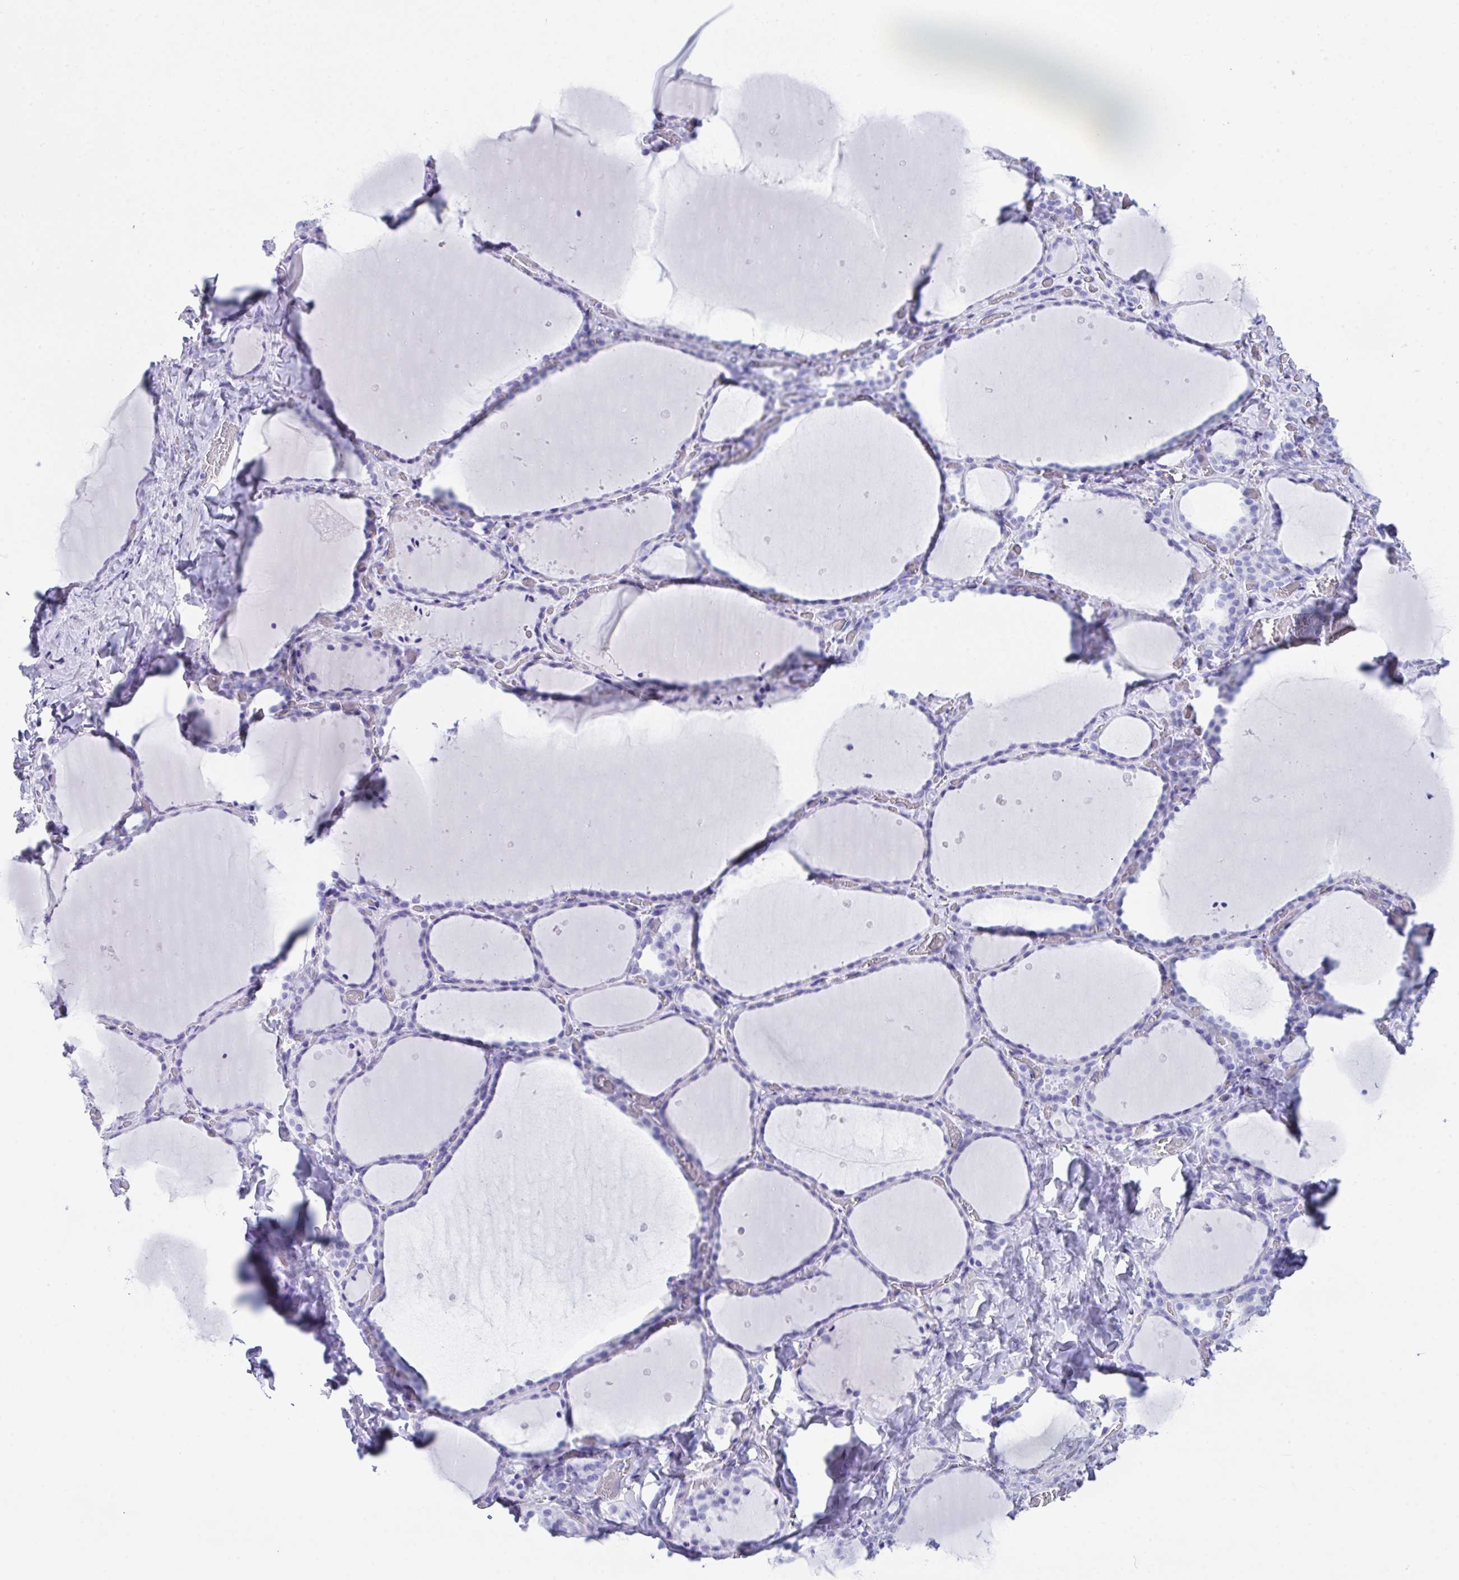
{"staining": {"intensity": "negative", "quantity": "none", "location": "none"}, "tissue": "thyroid gland", "cell_type": "Glandular cells", "image_type": "normal", "snomed": [{"axis": "morphology", "description": "Normal tissue, NOS"}, {"axis": "topography", "description": "Thyroid gland"}], "caption": "A histopathology image of thyroid gland stained for a protein reveals no brown staining in glandular cells.", "gene": "LGALS4", "patient": {"sex": "female", "age": 36}}